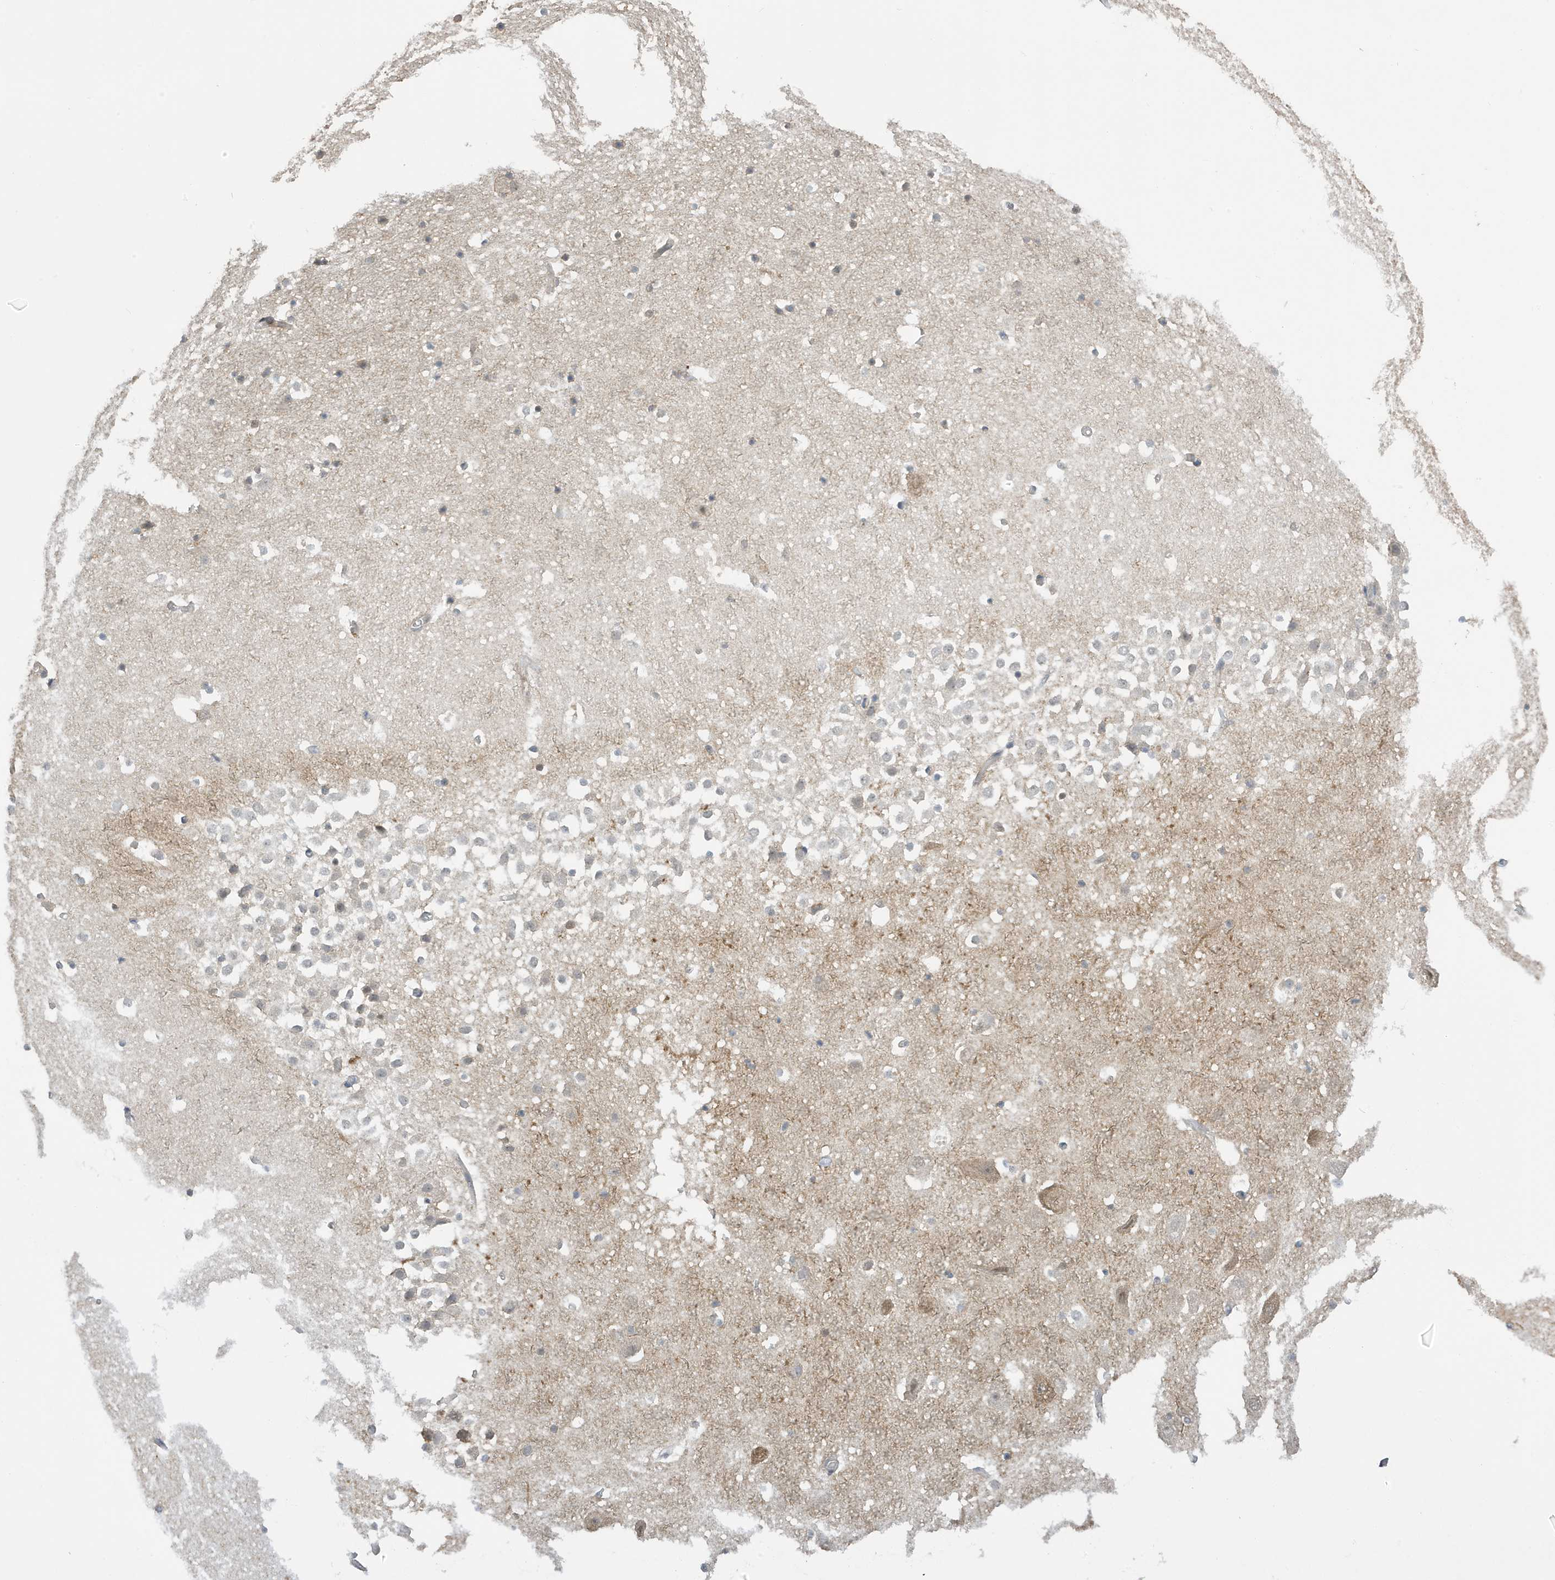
{"staining": {"intensity": "negative", "quantity": "none", "location": "none"}, "tissue": "hippocampus", "cell_type": "Glial cells", "image_type": "normal", "snomed": [{"axis": "morphology", "description": "Normal tissue, NOS"}, {"axis": "topography", "description": "Hippocampus"}], "caption": "The immunohistochemistry (IHC) photomicrograph has no significant expression in glial cells of hippocampus. Brightfield microscopy of IHC stained with DAB (3,3'-diaminobenzidine) (brown) and hematoxylin (blue), captured at high magnification.", "gene": "NCOA7", "patient": {"sex": "female", "age": 52}}